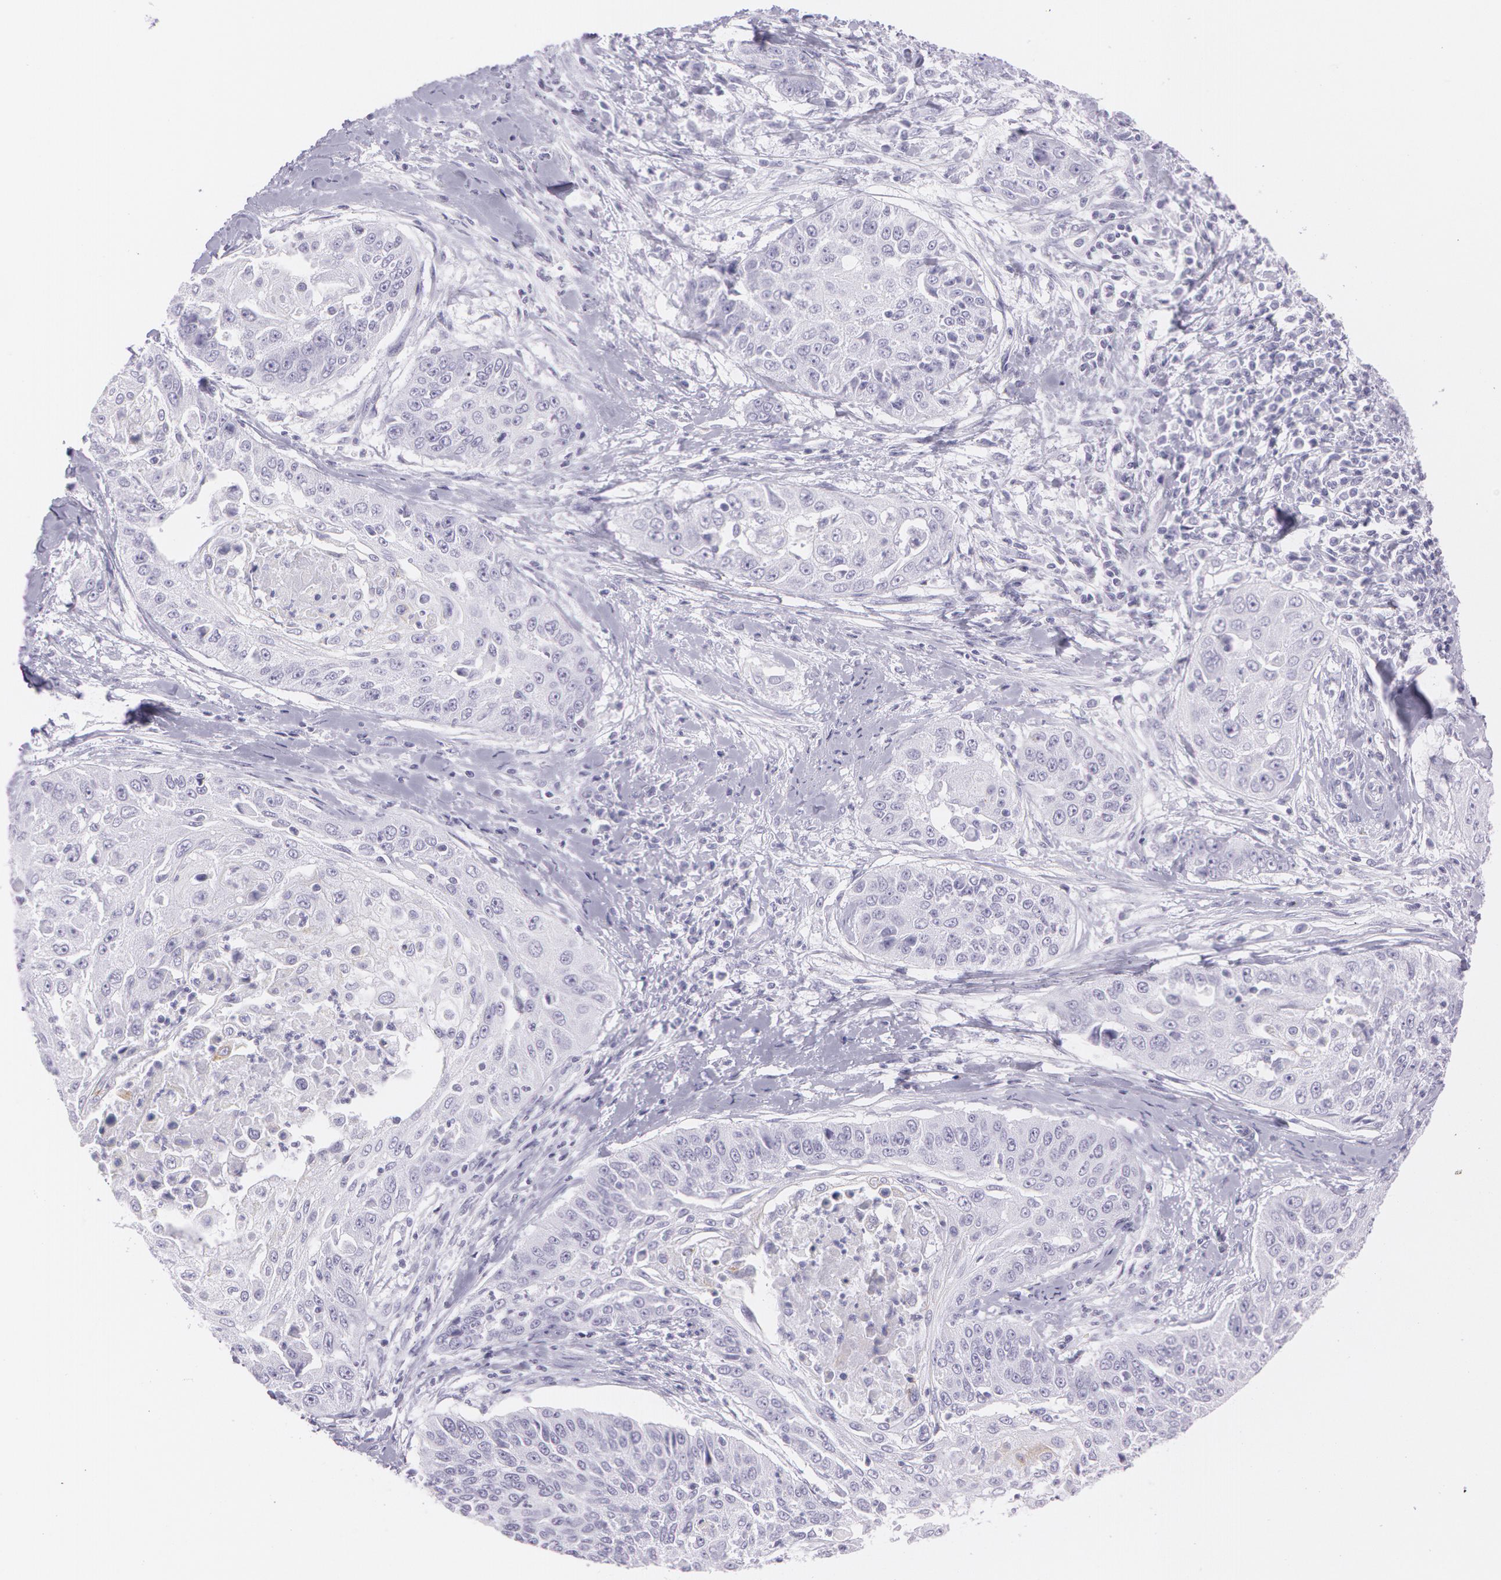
{"staining": {"intensity": "negative", "quantity": "none", "location": "none"}, "tissue": "cervical cancer", "cell_type": "Tumor cells", "image_type": "cancer", "snomed": [{"axis": "morphology", "description": "Squamous cell carcinoma, NOS"}, {"axis": "topography", "description": "Cervix"}], "caption": "The immunohistochemistry (IHC) photomicrograph has no significant staining in tumor cells of cervical cancer tissue.", "gene": "SNCG", "patient": {"sex": "female", "age": 64}}